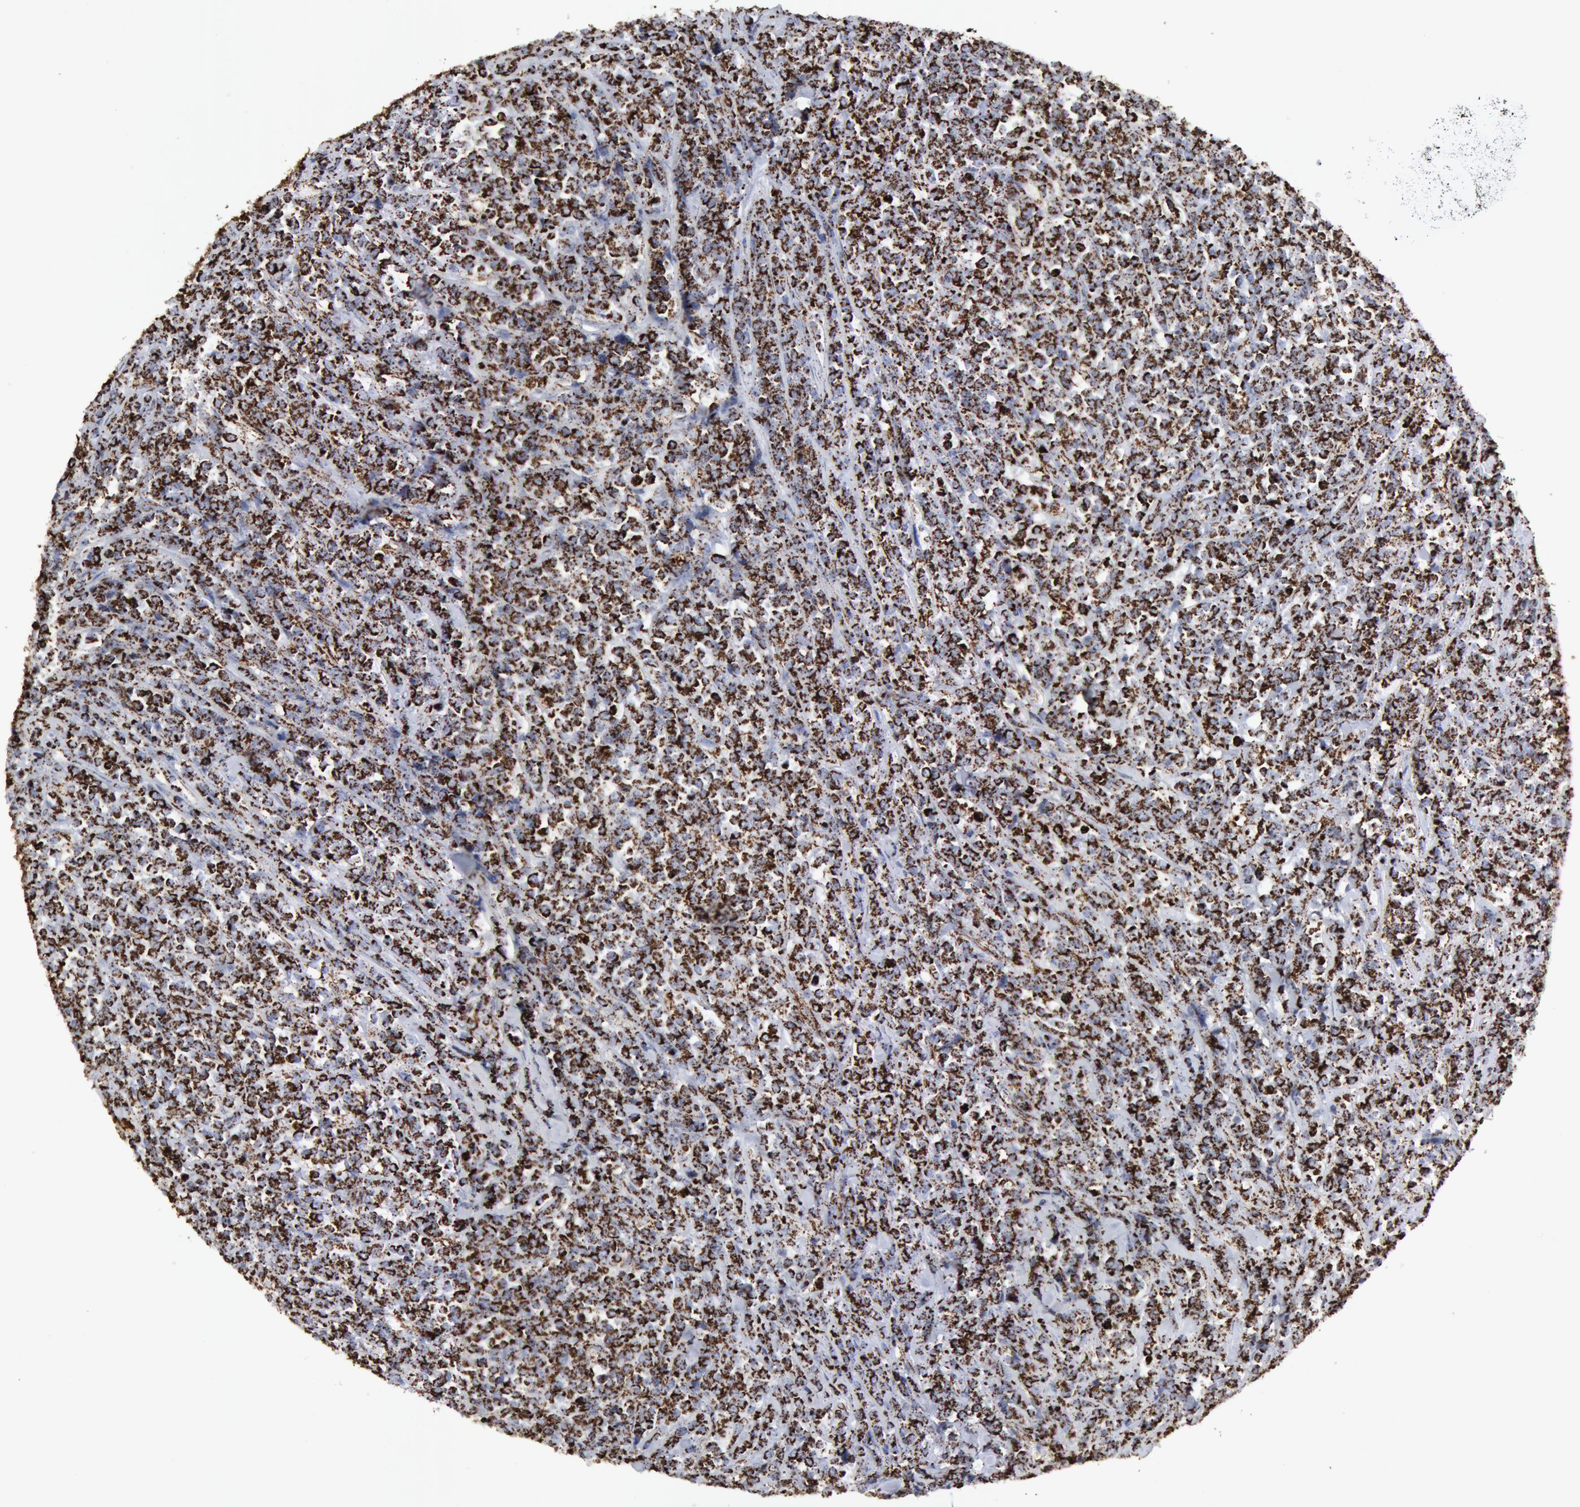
{"staining": {"intensity": "strong", "quantity": ">75%", "location": "cytoplasmic/membranous"}, "tissue": "lymphoma", "cell_type": "Tumor cells", "image_type": "cancer", "snomed": [{"axis": "morphology", "description": "Malignant lymphoma, non-Hodgkin's type, High grade"}, {"axis": "topography", "description": "Small intestine"}, {"axis": "topography", "description": "Colon"}], "caption": "Immunohistochemistry (IHC) of human lymphoma displays high levels of strong cytoplasmic/membranous positivity in about >75% of tumor cells.", "gene": "ATP5F1B", "patient": {"sex": "male", "age": 8}}